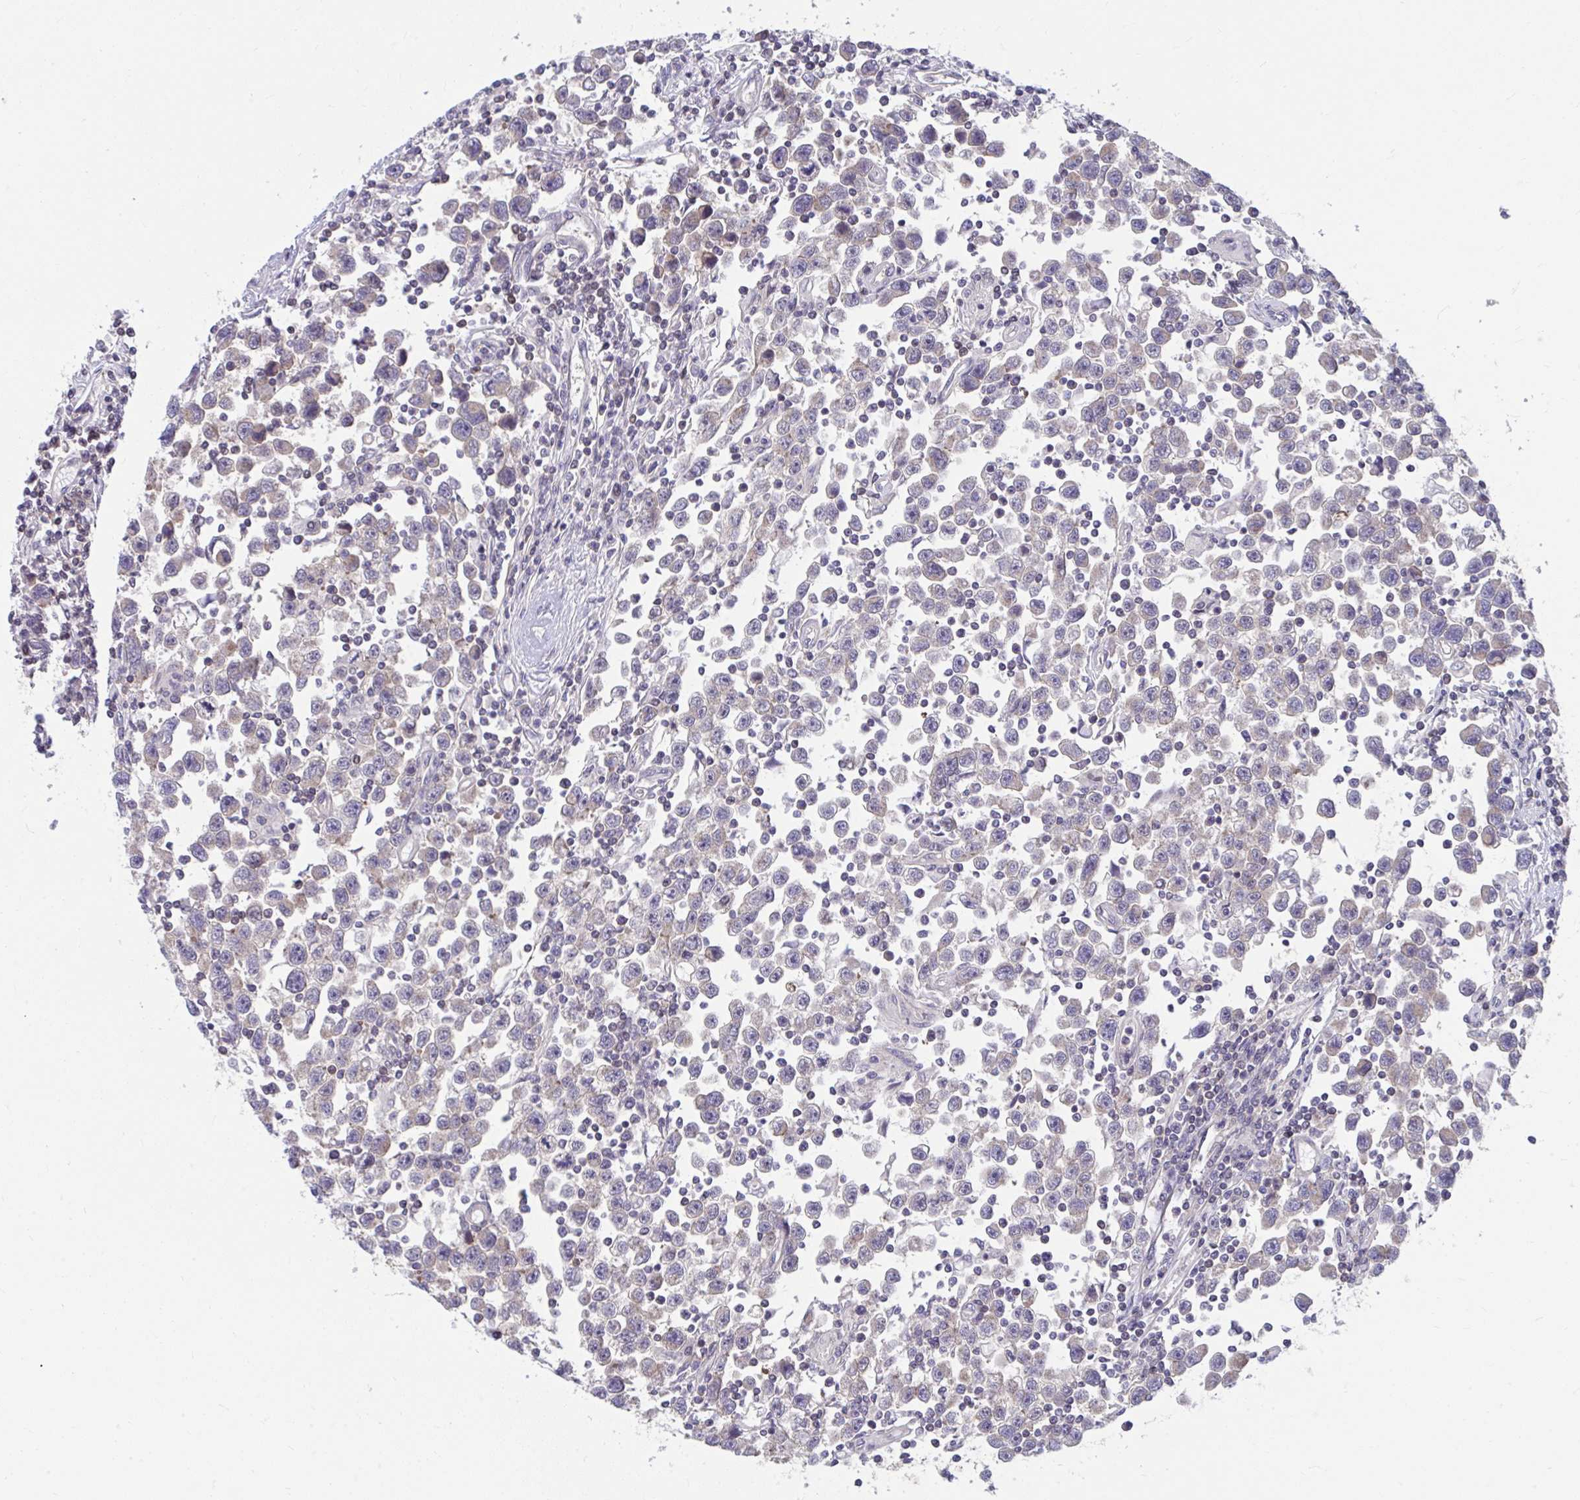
{"staining": {"intensity": "weak", "quantity": "25%-75%", "location": "cytoplasmic/membranous"}, "tissue": "testis cancer", "cell_type": "Tumor cells", "image_type": "cancer", "snomed": [{"axis": "morphology", "description": "Seminoma, NOS"}, {"axis": "topography", "description": "Testis"}], "caption": "Tumor cells exhibit low levels of weak cytoplasmic/membranous staining in about 25%-75% of cells in testis cancer.", "gene": "PCDHB7", "patient": {"sex": "male", "age": 31}}